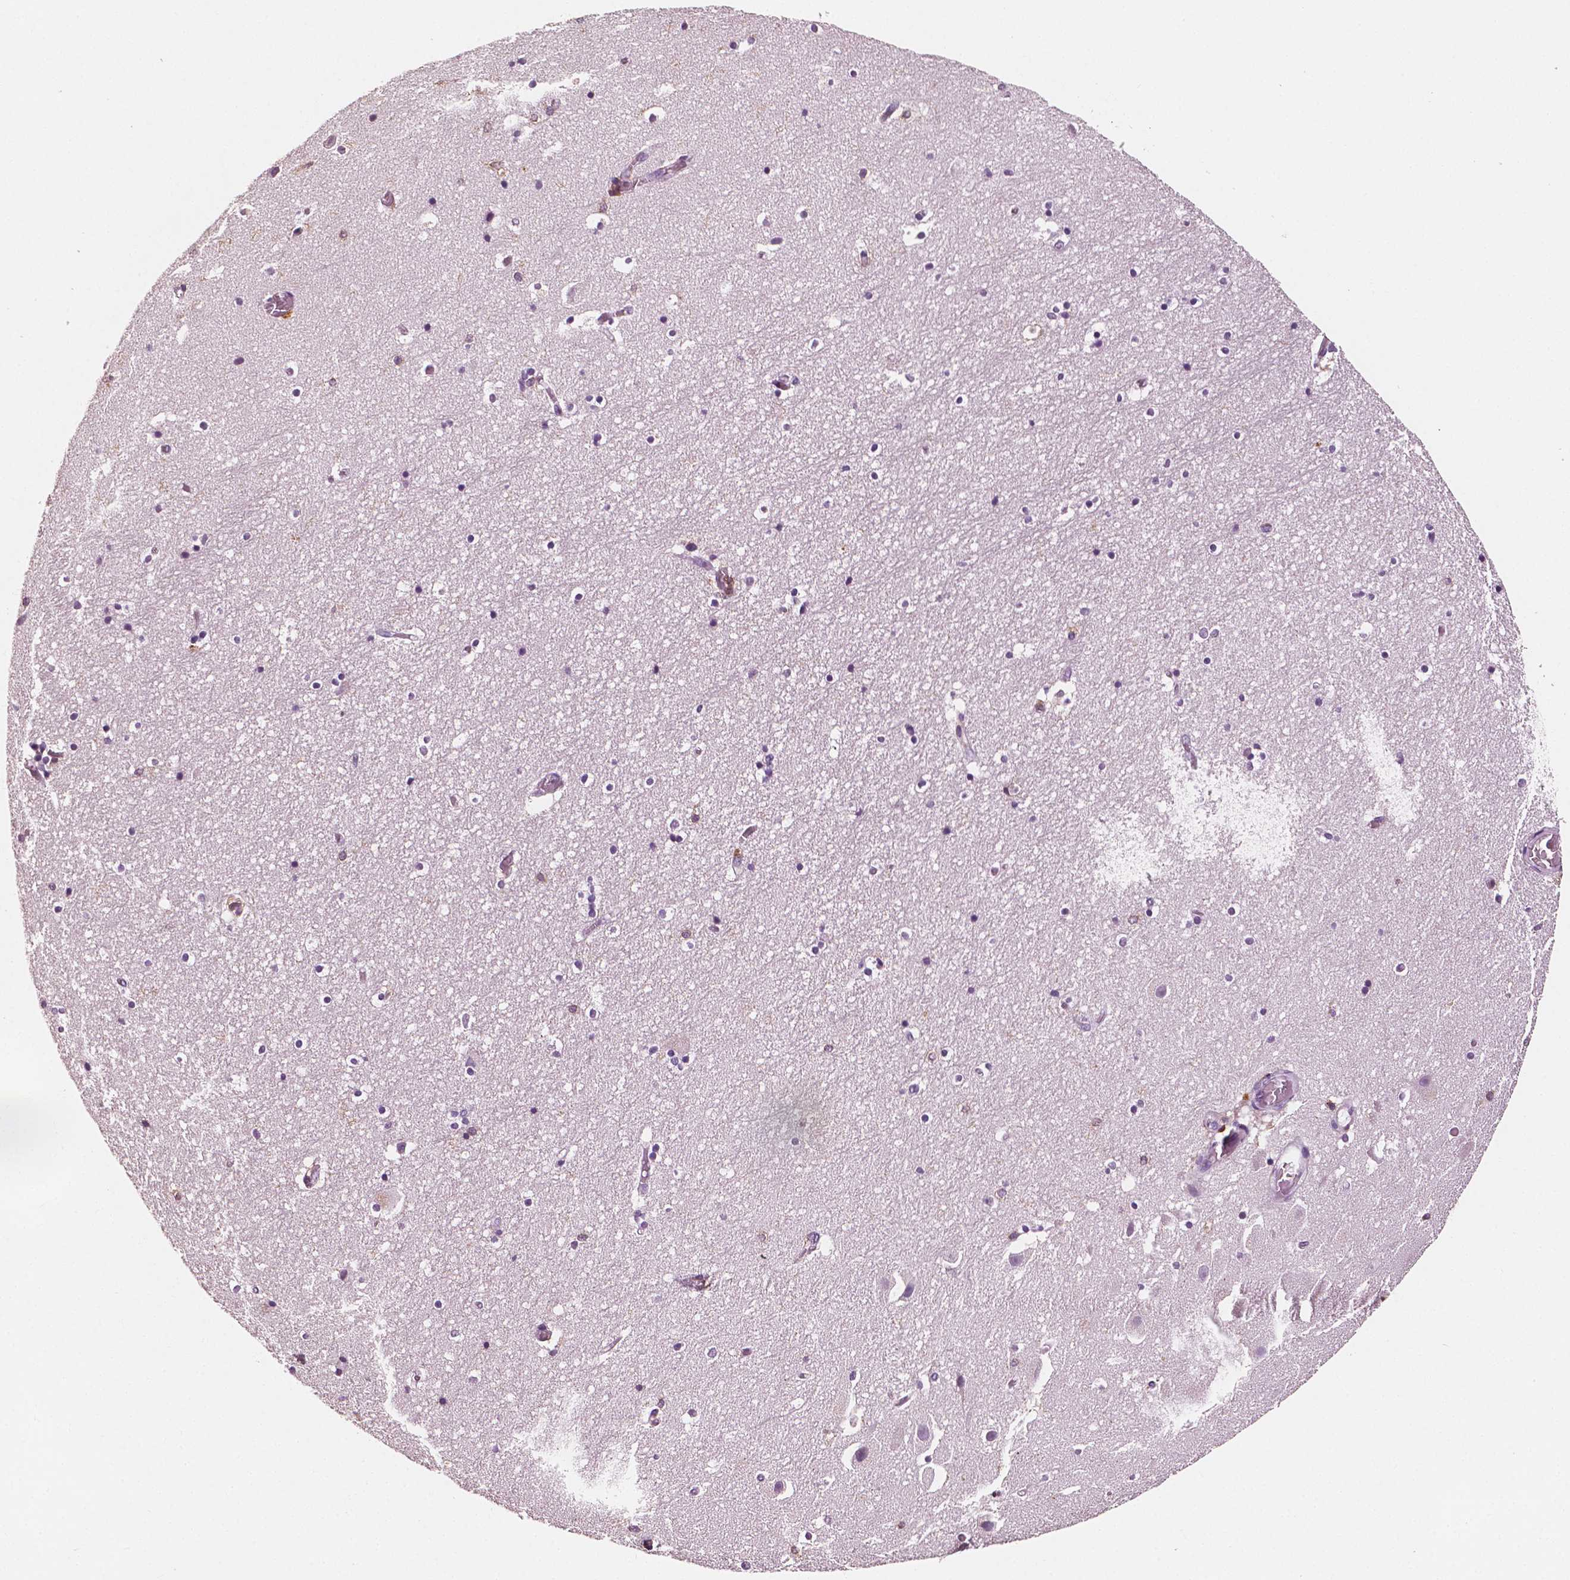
{"staining": {"intensity": "negative", "quantity": "none", "location": "none"}, "tissue": "hippocampus", "cell_type": "Glial cells", "image_type": "normal", "snomed": [{"axis": "morphology", "description": "Normal tissue, NOS"}, {"axis": "topography", "description": "Hippocampus"}], "caption": "Protein analysis of benign hippocampus demonstrates no significant staining in glial cells. (DAB IHC with hematoxylin counter stain).", "gene": "PTPRC", "patient": {"sex": "male", "age": 26}}